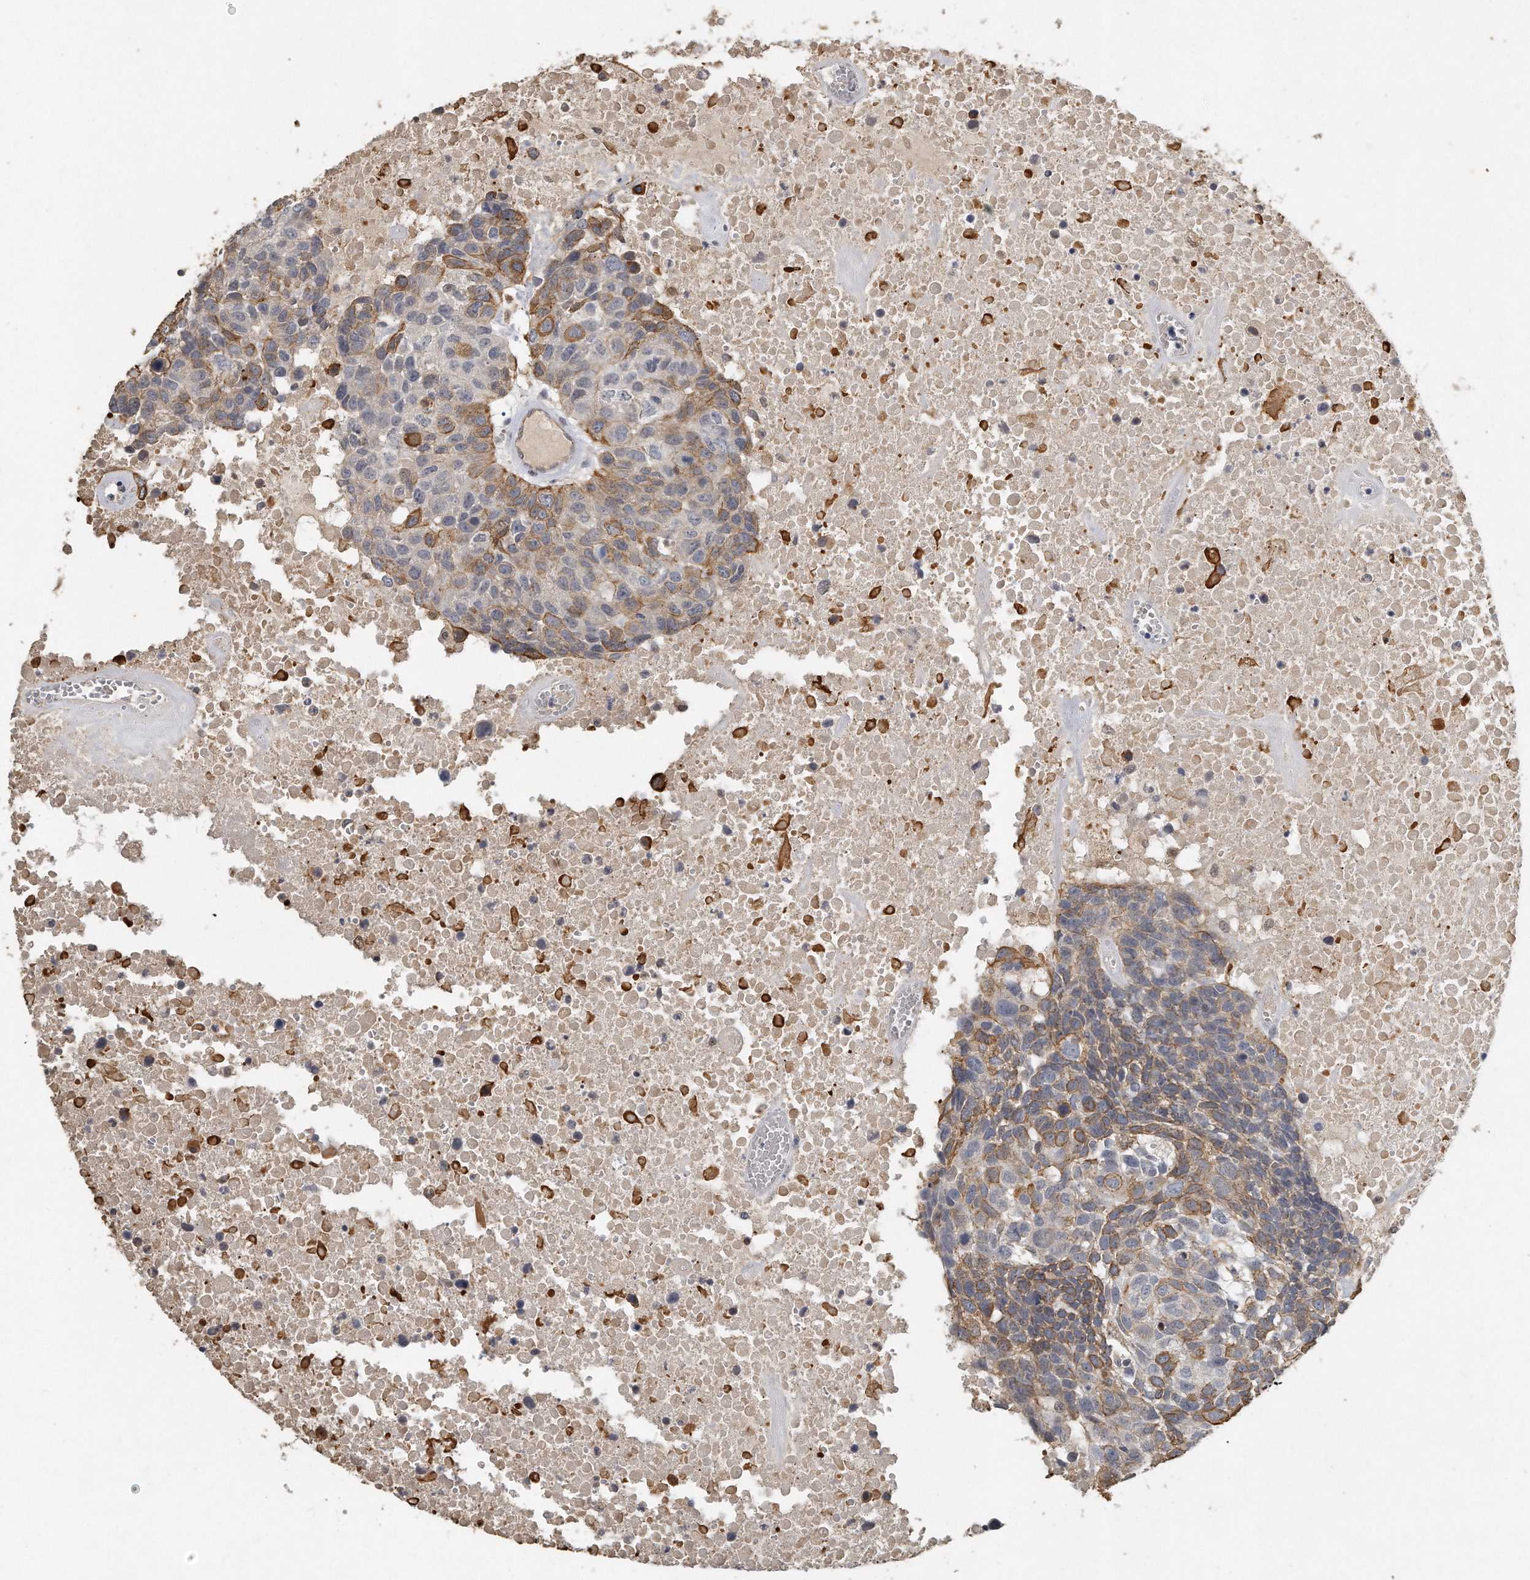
{"staining": {"intensity": "moderate", "quantity": "<25%", "location": "cytoplasmic/membranous"}, "tissue": "head and neck cancer", "cell_type": "Tumor cells", "image_type": "cancer", "snomed": [{"axis": "morphology", "description": "Squamous cell carcinoma, NOS"}, {"axis": "topography", "description": "Head-Neck"}], "caption": "Immunohistochemical staining of human head and neck cancer (squamous cell carcinoma) reveals moderate cytoplasmic/membranous protein staining in approximately <25% of tumor cells.", "gene": "CAMK1", "patient": {"sex": "male", "age": 66}}